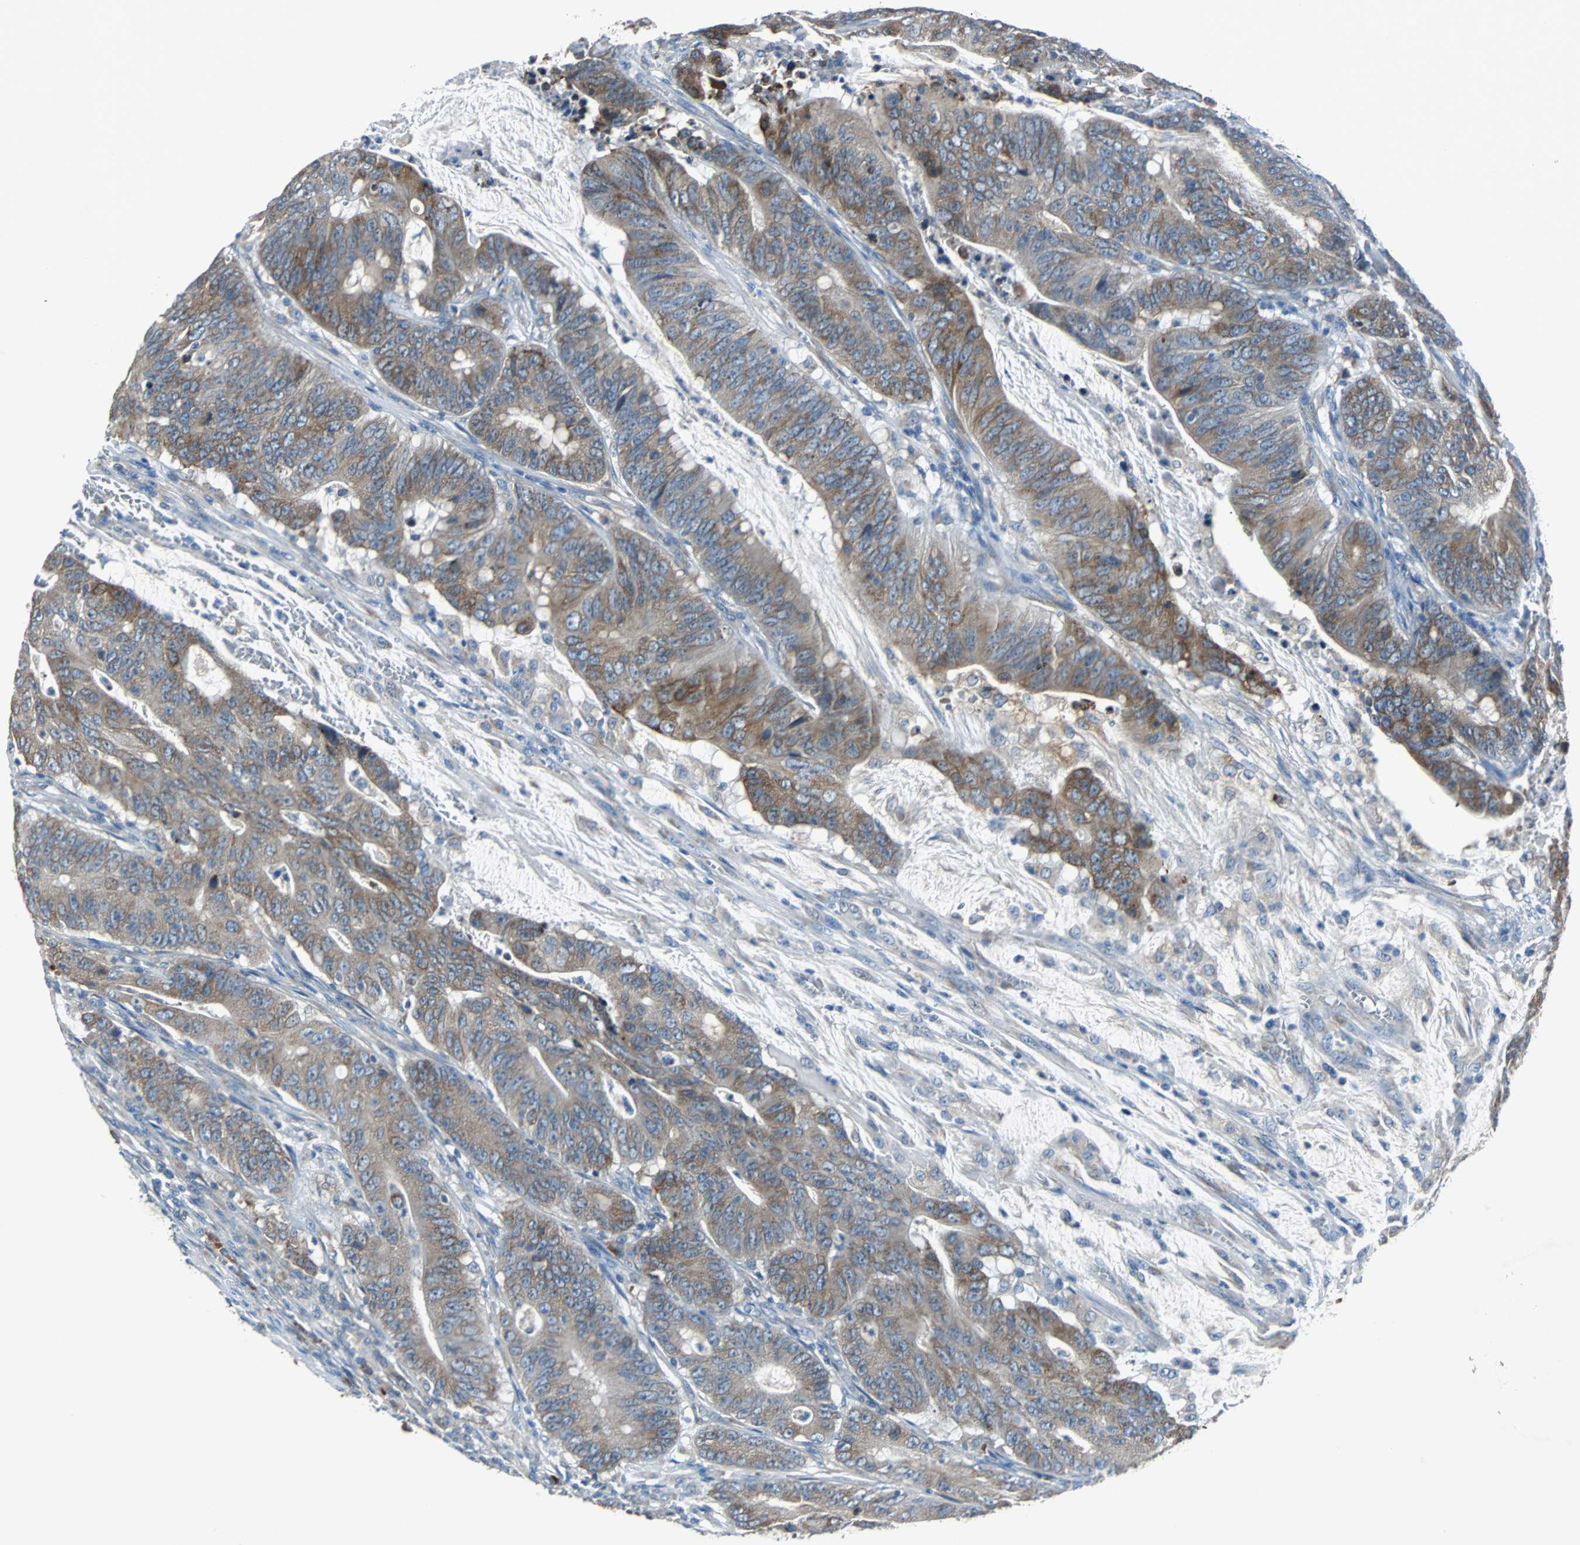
{"staining": {"intensity": "moderate", "quantity": "25%-75%", "location": "cytoplasmic/membranous"}, "tissue": "colorectal cancer", "cell_type": "Tumor cells", "image_type": "cancer", "snomed": [{"axis": "morphology", "description": "Adenocarcinoma, NOS"}, {"axis": "topography", "description": "Colon"}], "caption": "The histopathology image reveals staining of adenocarcinoma (colorectal), revealing moderate cytoplasmic/membranous protein positivity (brown color) within tumor cells.", "gene": "PDIA4", "patient": {"sex": "male", "age": 45}}